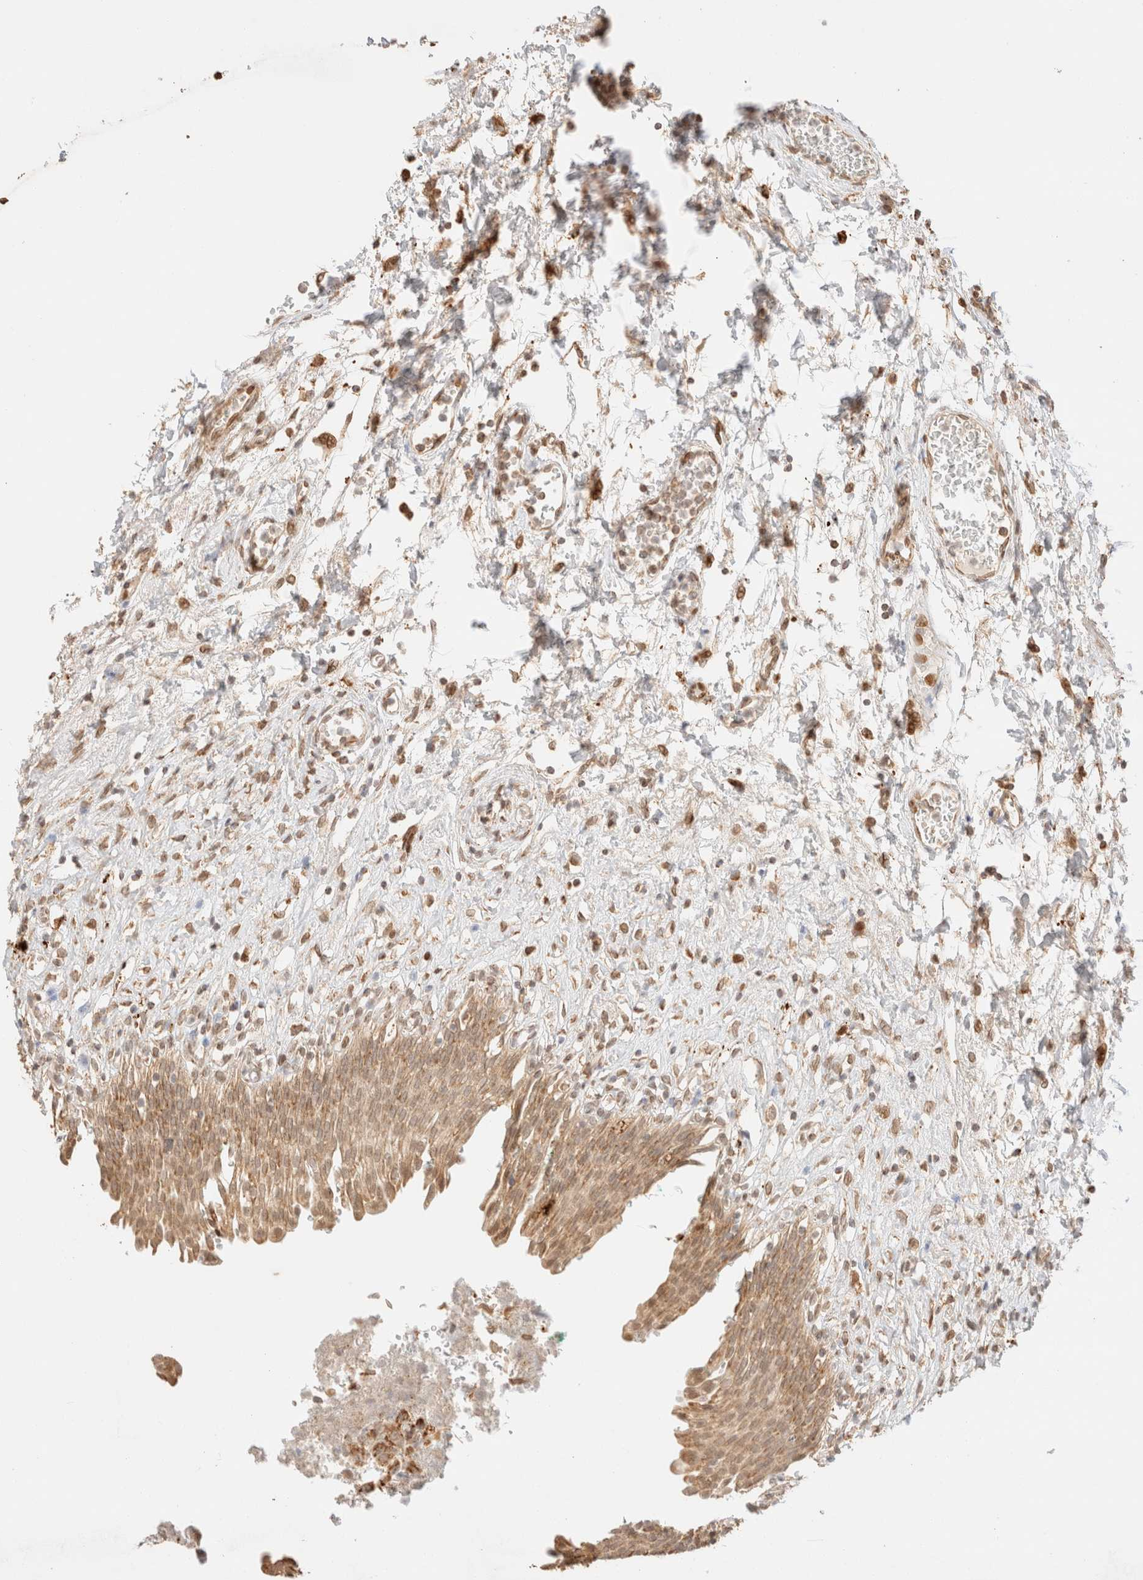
{"staining": {"intensity": "moderate", "quantity": ">75%", "location": "cytoplasmic/membranous"}, "tissue": "urinary bladder", "cell_type": "Urothelial cells", "image_type": "normal", "snomed": [{"axis": "morphology", "description": "Urothelial carcinoma, High grade"}, {"axis": "topography", "description": "Urinary bladder"}], "caption": "Protein staining of normal urinary bladder exhibits moderate cytoplasmic/membranous expression in approximately >75% of urothelial cells.", "gene": "TACO1", "patient": {"sex": "male", "age": 46}}